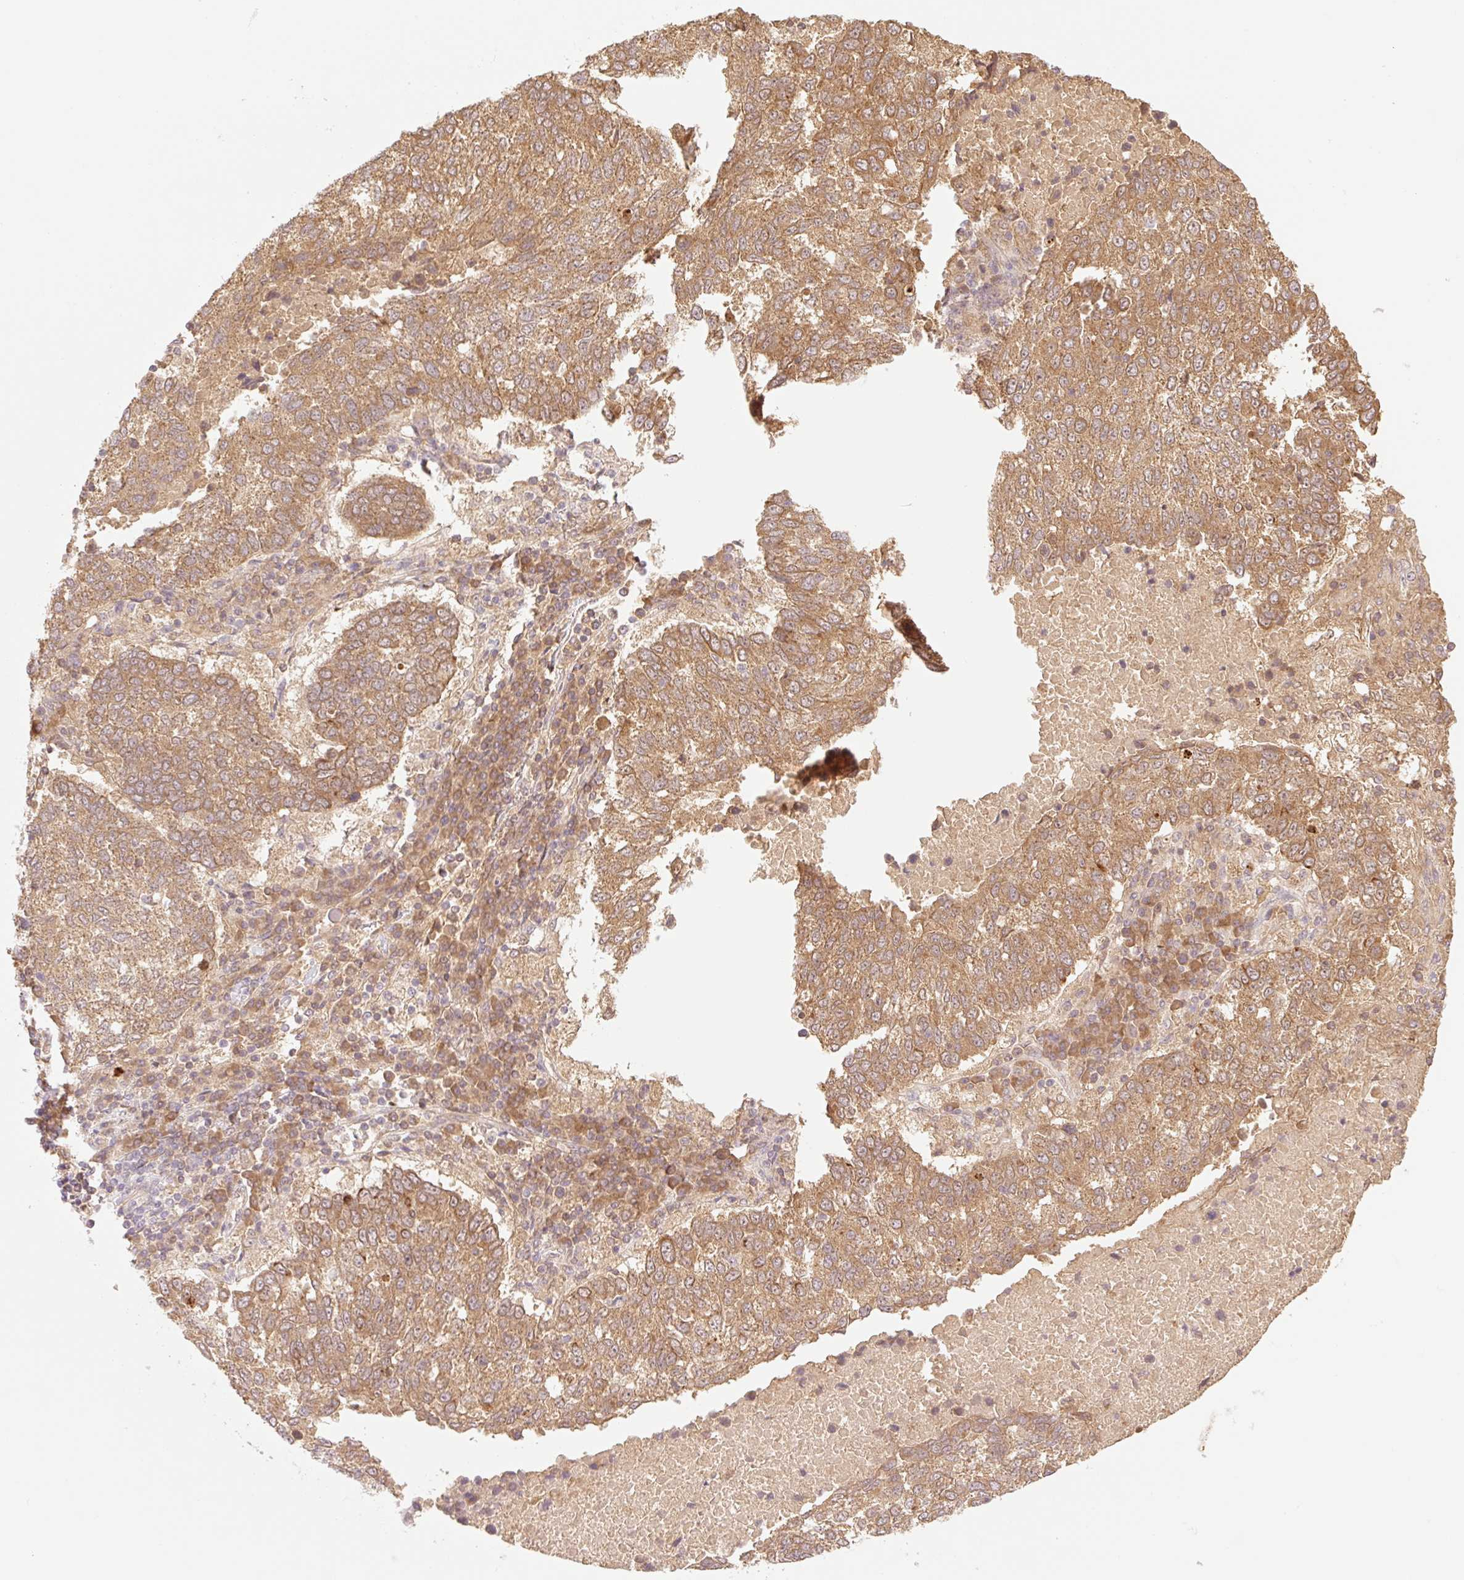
{"staining": {"intensity": "moderate", "quantity": ">75%", "location": "cytoplasmic/membranous"}, "tissue": "lung cancer", "cell_type": "Tumor cells", "image_type": "cancer", "snomed": [{"axis": "morphology", "description": "Squamous cell carcinoma, NOS"}, {"axis": "topography", "description": "Lung"}], "caption": "Immunohistochemistry micrograph of lung squamous cell carcinoma stained for a protein (brown), which demonstrates medium levels of moderate cytoplasmic/membranous positivity in approximately >75% of tumor cells.", "gene": "YJU2B", "patient": {"sex": "male", "age": 73}}